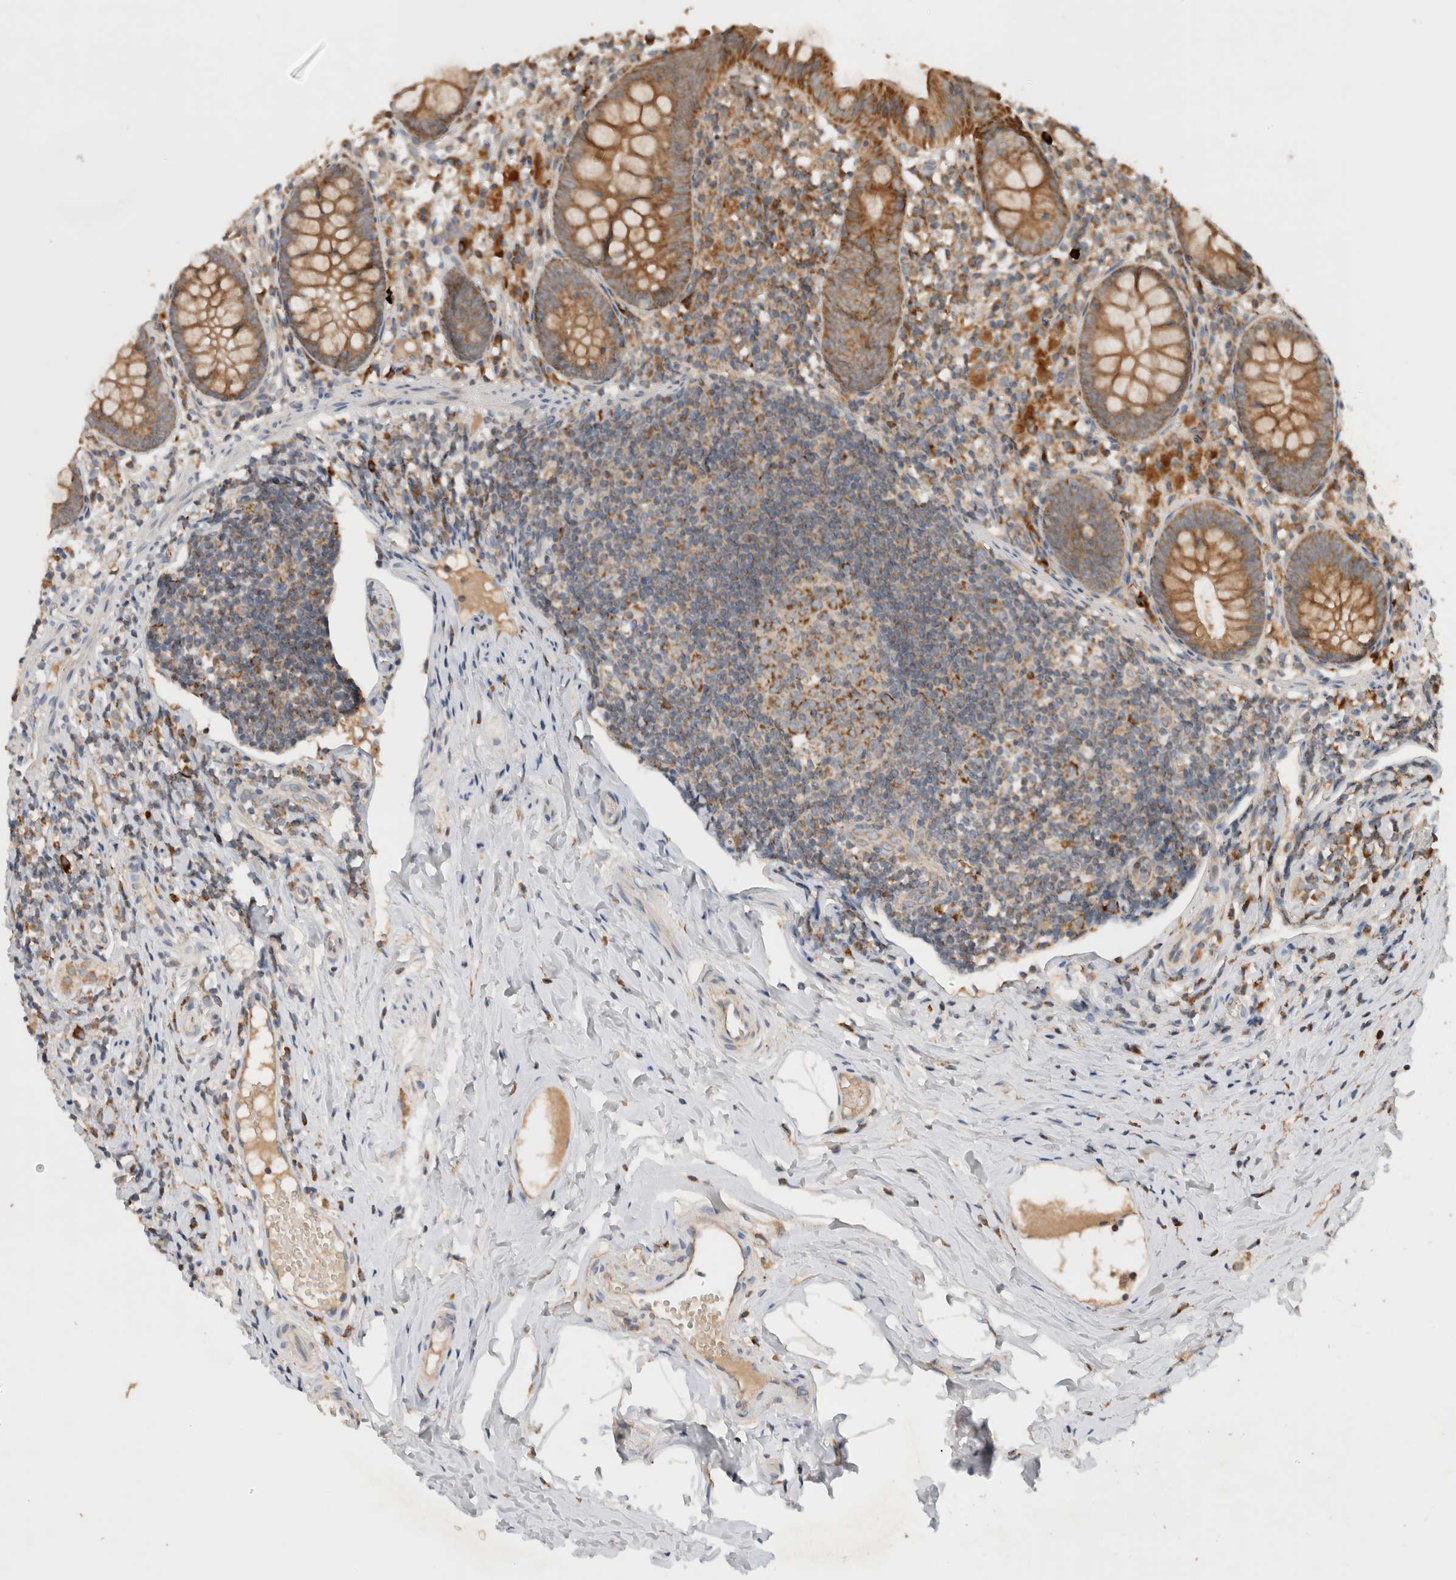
{"staining": {"intensity": "moderate", "quantity": ">75%", "location": "cytoplasmic/membranous"}, "tissue": "appendix", "cell_type": "Glandular cells", "image_type": "normal", "snomed": [{"axis": "morphology", "description": "Normal tissue, NOS"}, {"axis": "topography", "description": "Appendix"}], "caption": "Moderate cytoplasmic/membranous staining for a protein is identified in about >75% of glandular cells of normal appendix using immunohistochemistry (IHC).", "gene": "AMPD1", "patient": {"sex": "female", "age": 20}}